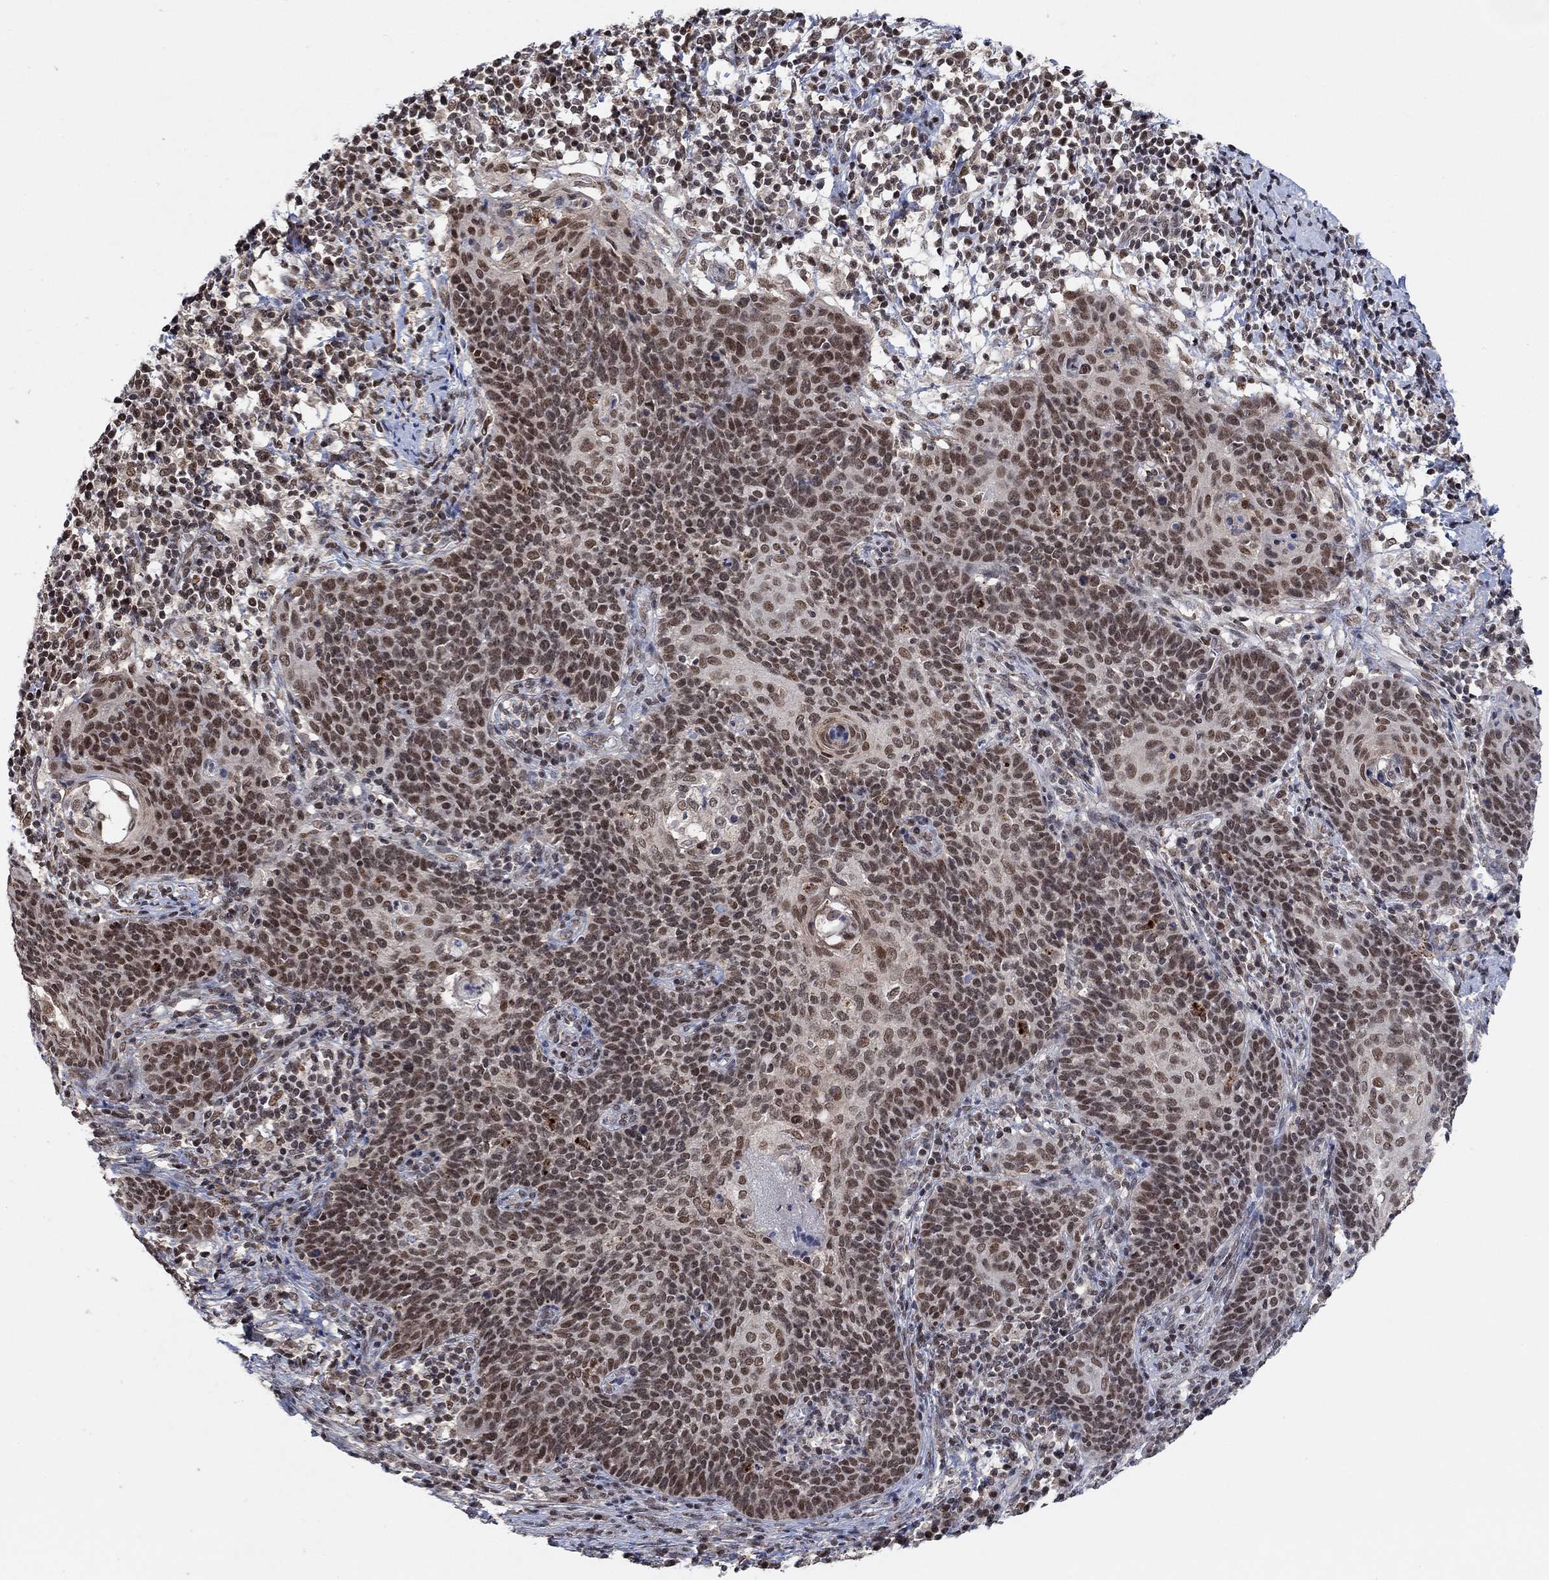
{"staining": {"intensity": "strong", "quantity": "25%-75%", "location": "nuclear"}, "tissue": "cervical cancer", "cell_type": "Tumor cells", "image_type": "cancer", "snomed": [{"axis": "morphology", "description": "Squamous cell carcinoma, NOS"}, {"axis": "topography", "description": "Cervix"}], "caption": "A brown stain labels strong nuclear expression of a protein in cervical squamous cell carcinoma tumor cells.", "gene": "THAP8", "patient": {"sex": "female", "age": 39}}